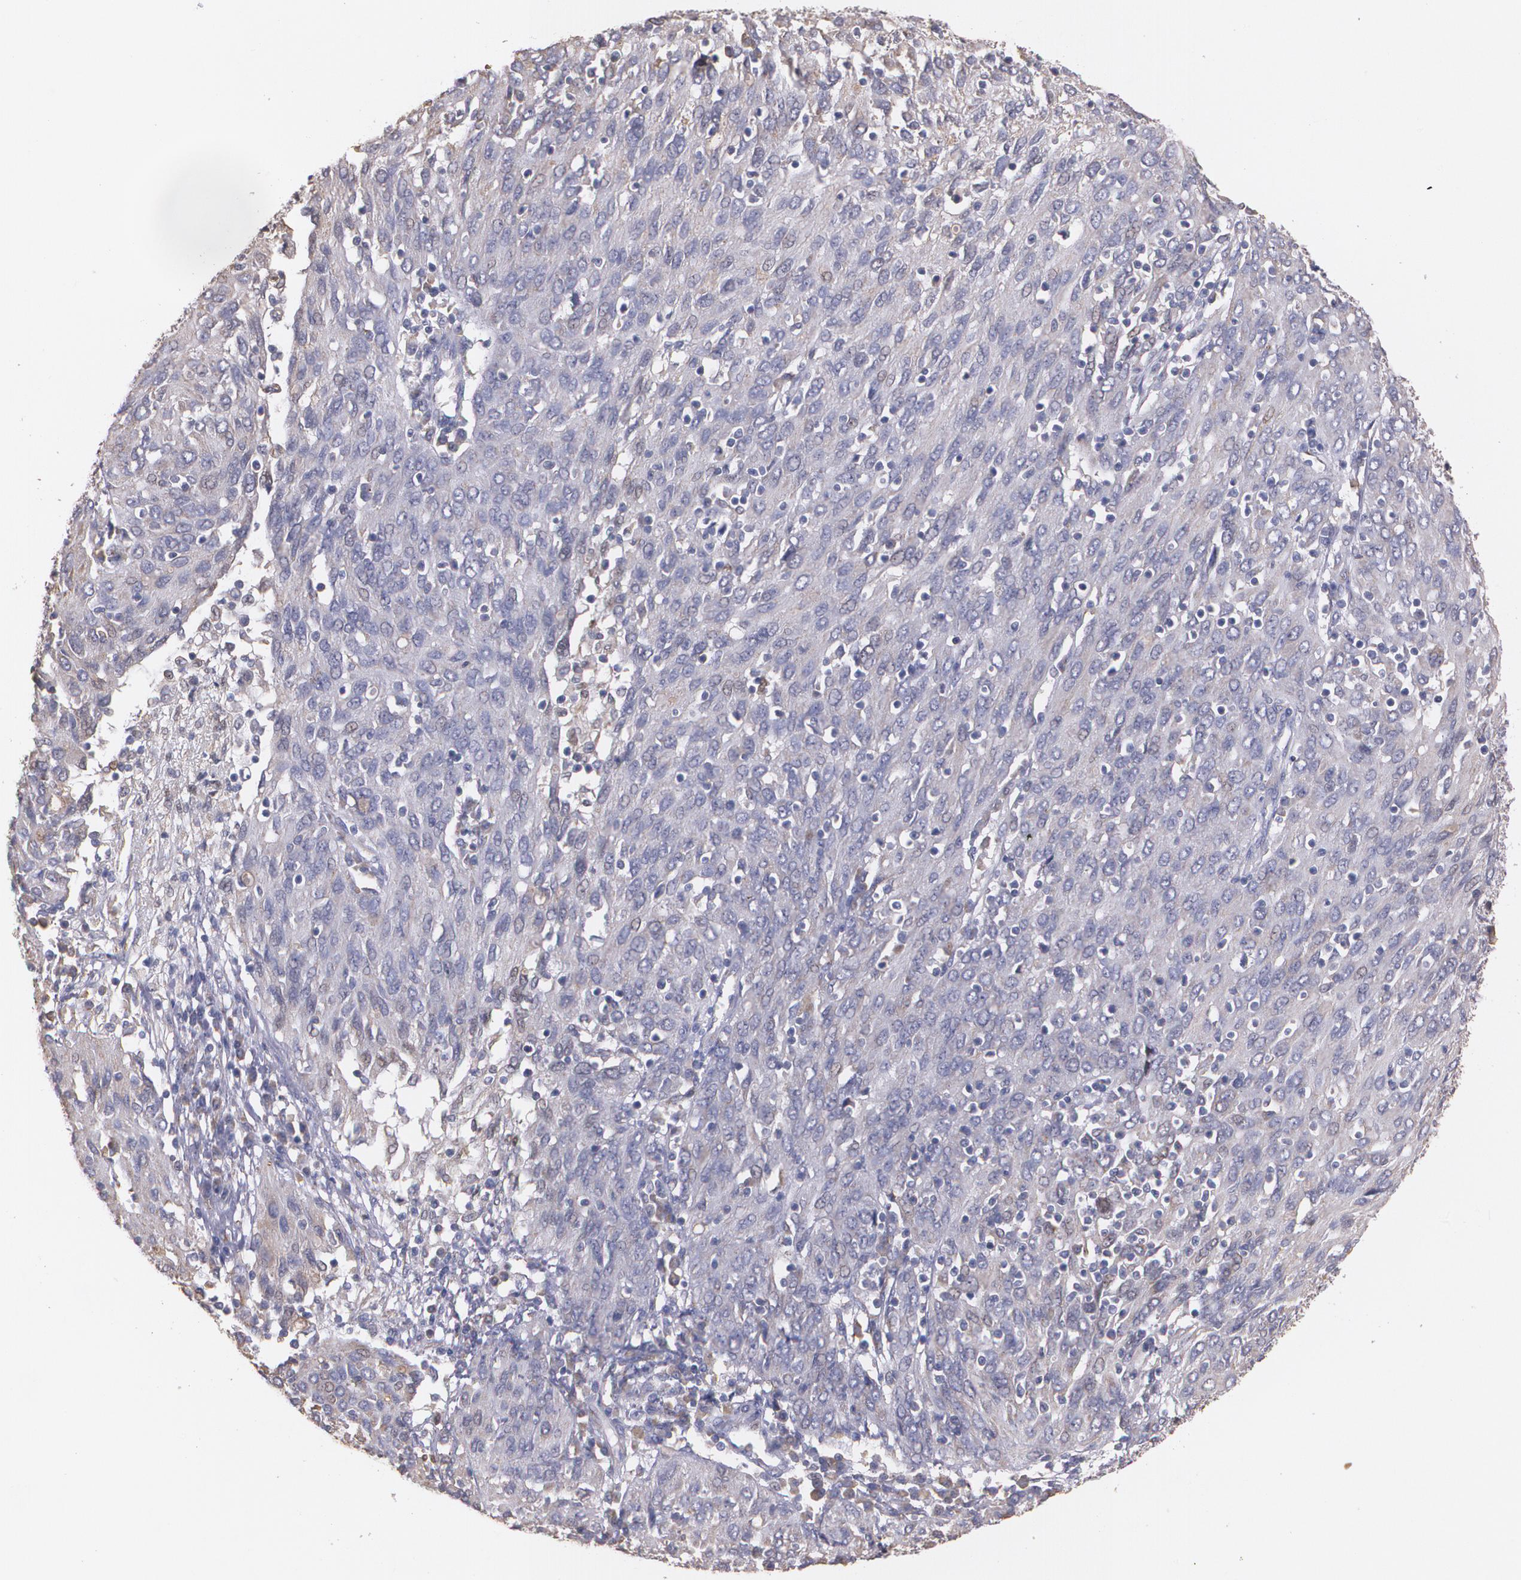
{"staining": {"intensity": "weak", "quantity": "25%-75%", "location": "cytoplasmic/membranous"}, "tissue": "ovarian cancer", "cell_type": "Tumor cells", "image_type": "cancer", "snomed": [{"axis": "morphology", "description": "Carcinoma, endometroid"}, {"axis": "topography", "description": "Ovary"}], "caption": "Protein staining of ovarian cancer tissue shows weak cytoplasmic/membranous positivity in about 25%-75% of tumor cells. (DAB = brown stain, brightfield microscopy at high magnification).", "gene": "ATF3", "patient": {"sex": "female", "age": 50}}